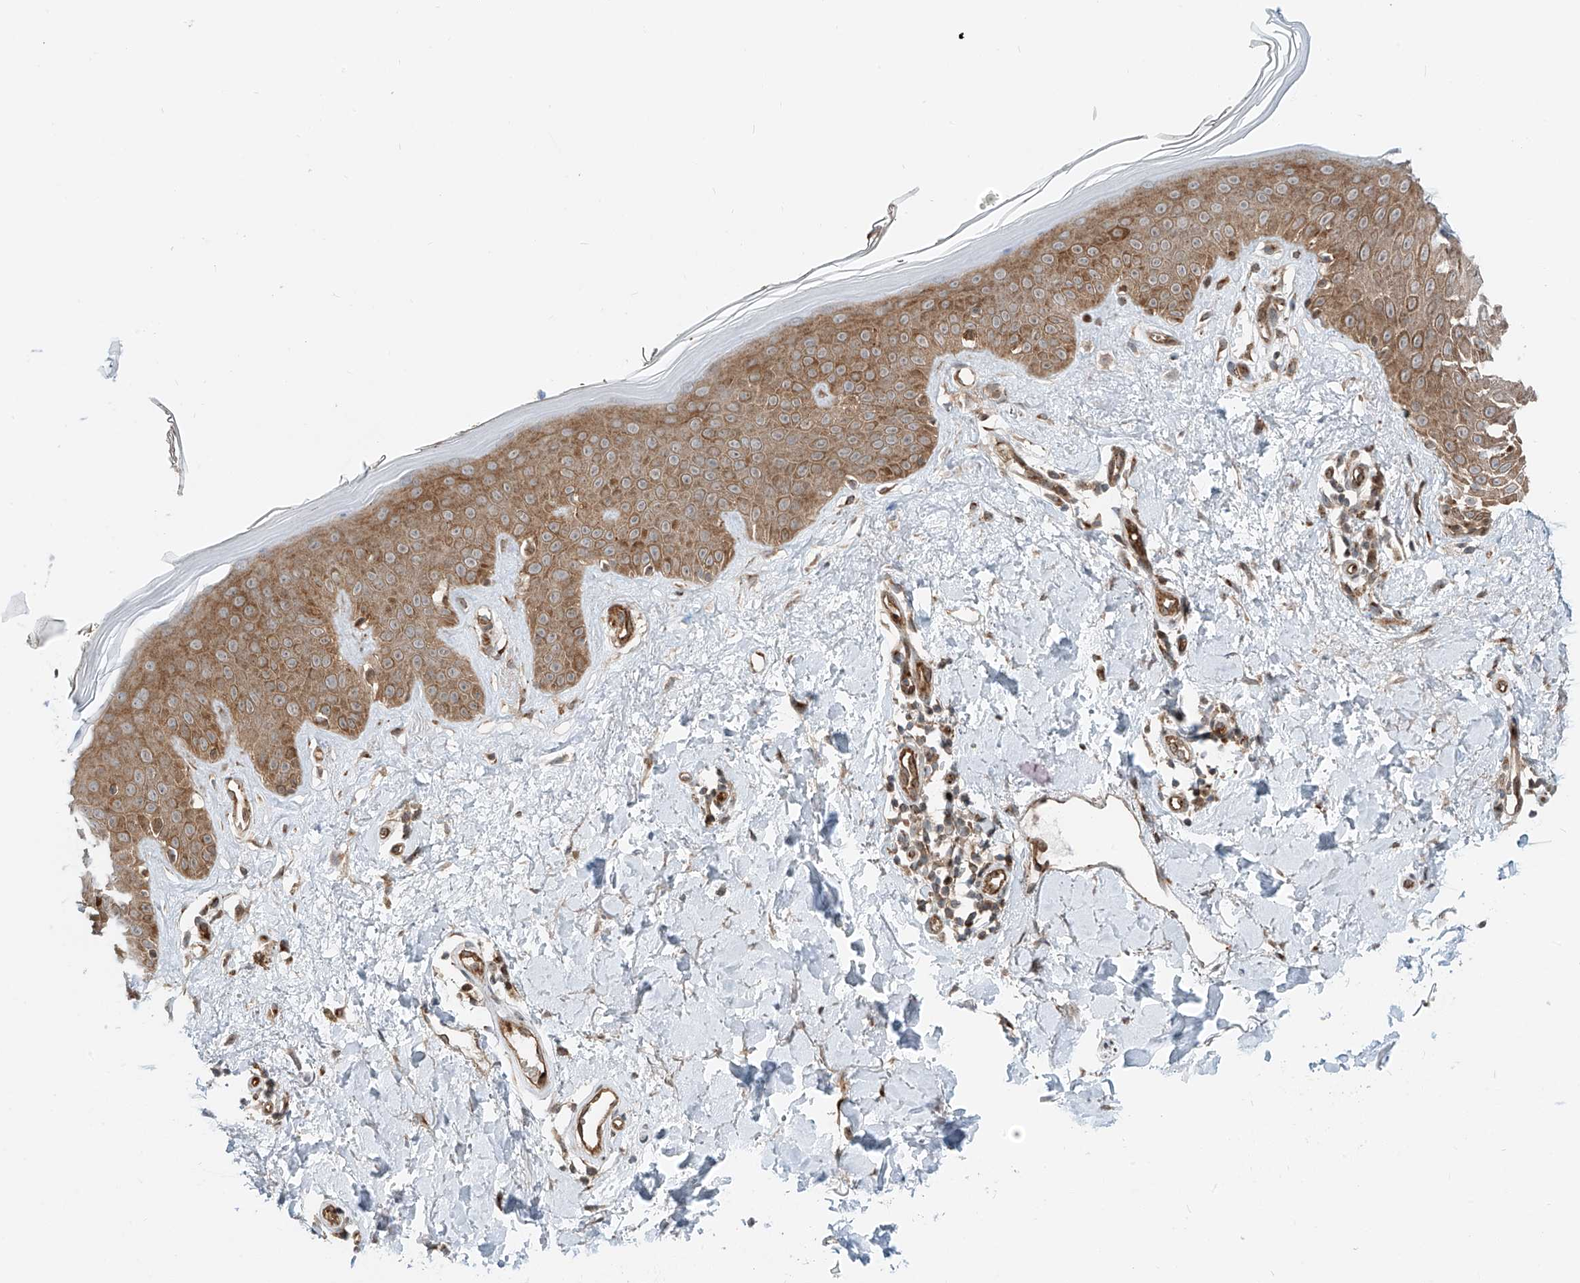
{"staining": {"intensity": "weak", "quantity": ">75%", "location": "cytoplasmic/membranous"}, "tissue": "skin", "cell_type": "Fibroblasts", "image_type": "normal", "snomed": [{"axis": "morphology", "description": "Normal tissue, NOS"}, {"axis": "topography", "description": "Skin"}], "caption": "The histopathology image demonstrates immunohistochemical staining of benign skin. There is weak cytoplasmic/membranous positivity is identified in about >75% of fibroblasts. (brown staining indicates protein expression, while blue staining denotes nuclei).", "gene": "USP48", "patient": {"sex": "female", "age": 64}}